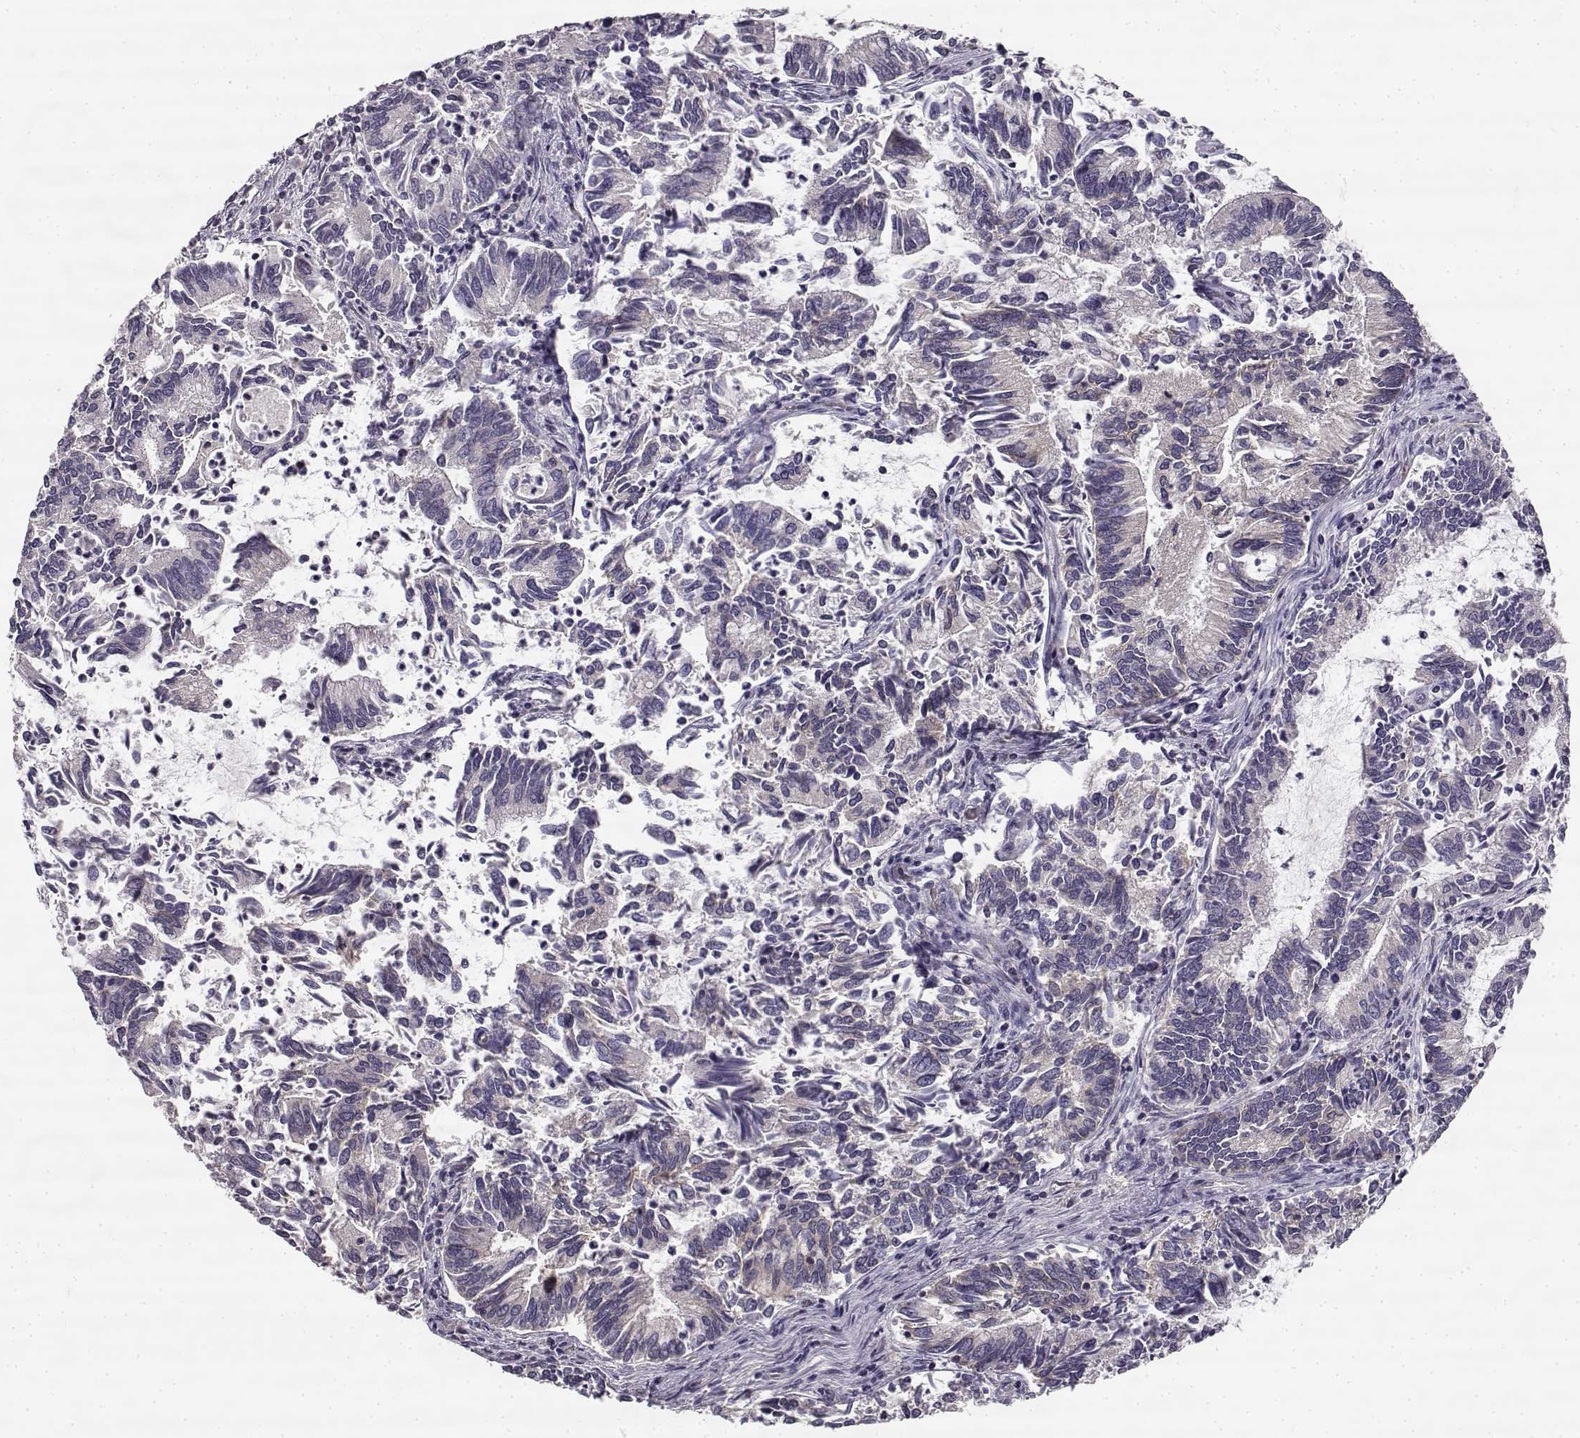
{"staining": {"intensity": "negative", "quantity": "none", "location": "none"}, "tissue": "cervical cancer", "cell_type": "Tumor cells", "image_type": "cancer", "snomed": [{"axis": "morphology", "description": "Adenocarcinoma, NOS"}, {"axis": "topography", "description": "Cervix"}], "caption": "DAB immunohistochemical staining of cervical cancer (adenocarcinoma) exhibits no significant expression in tumor cells.", "gene": "ERBB3", "patient": {"sex": "female", "age": 42}}